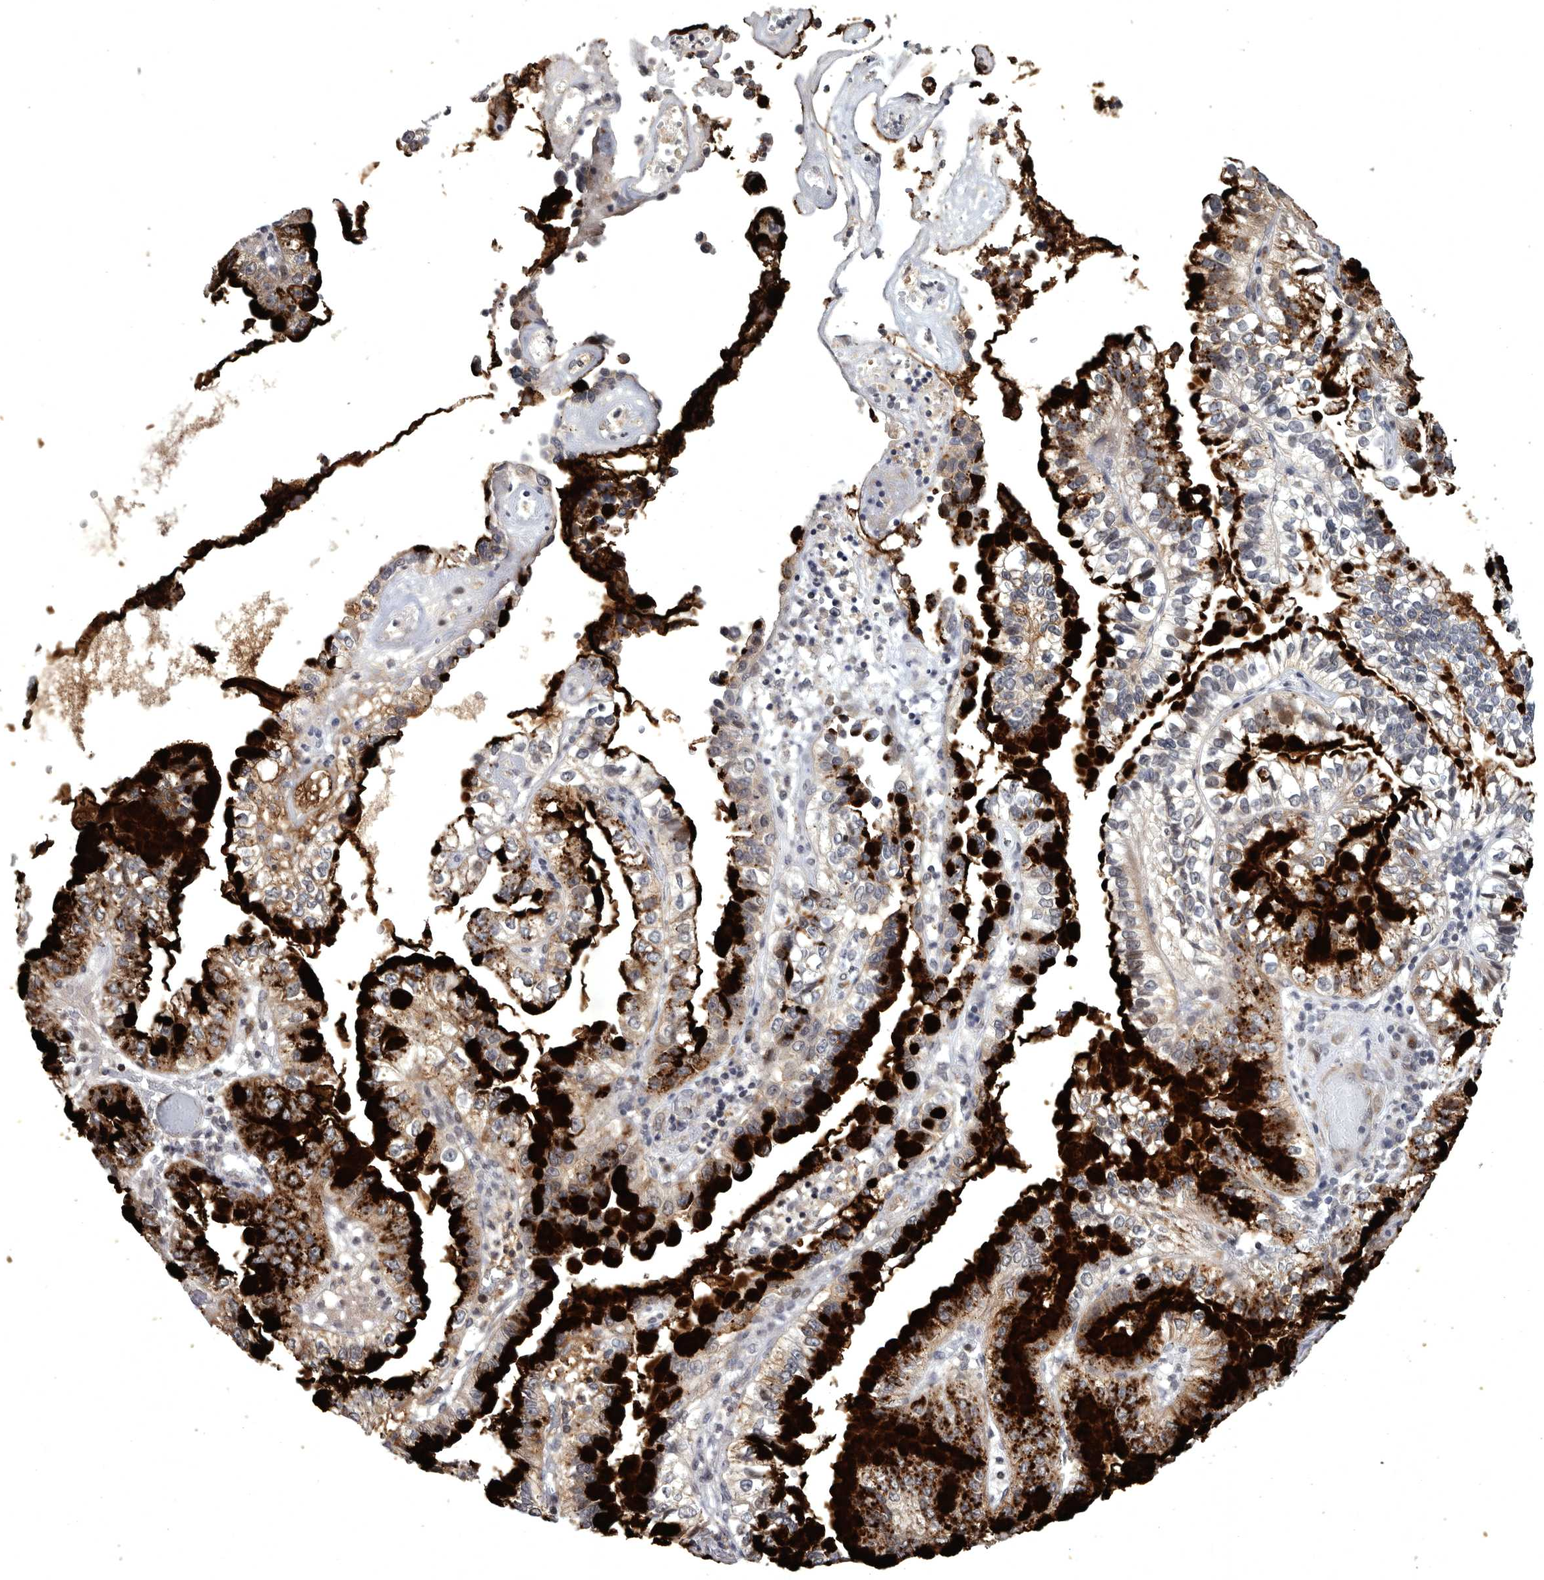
{"staining": {"intensity": "strong", "quantity": ">75%", "location": "cytoplasmic/membranous"}, "tissue": "liver cancer", "cell_type": "Tumor cells", "image_type": "cancer", "snomed": [{"axis": "morphology", "description": "Cholangiocarcinoma"}, {"axis": "topography", "description": "Liver"}], "caption": "Protein expression analysis of liver cancer (cholangiocarcinoma) demonstrates strong cytoplasmic/membranous expression in approximately >75% of tumor cells.", "gene": "MAN2A1", "patient": {"sex": "female", "age": 79}}